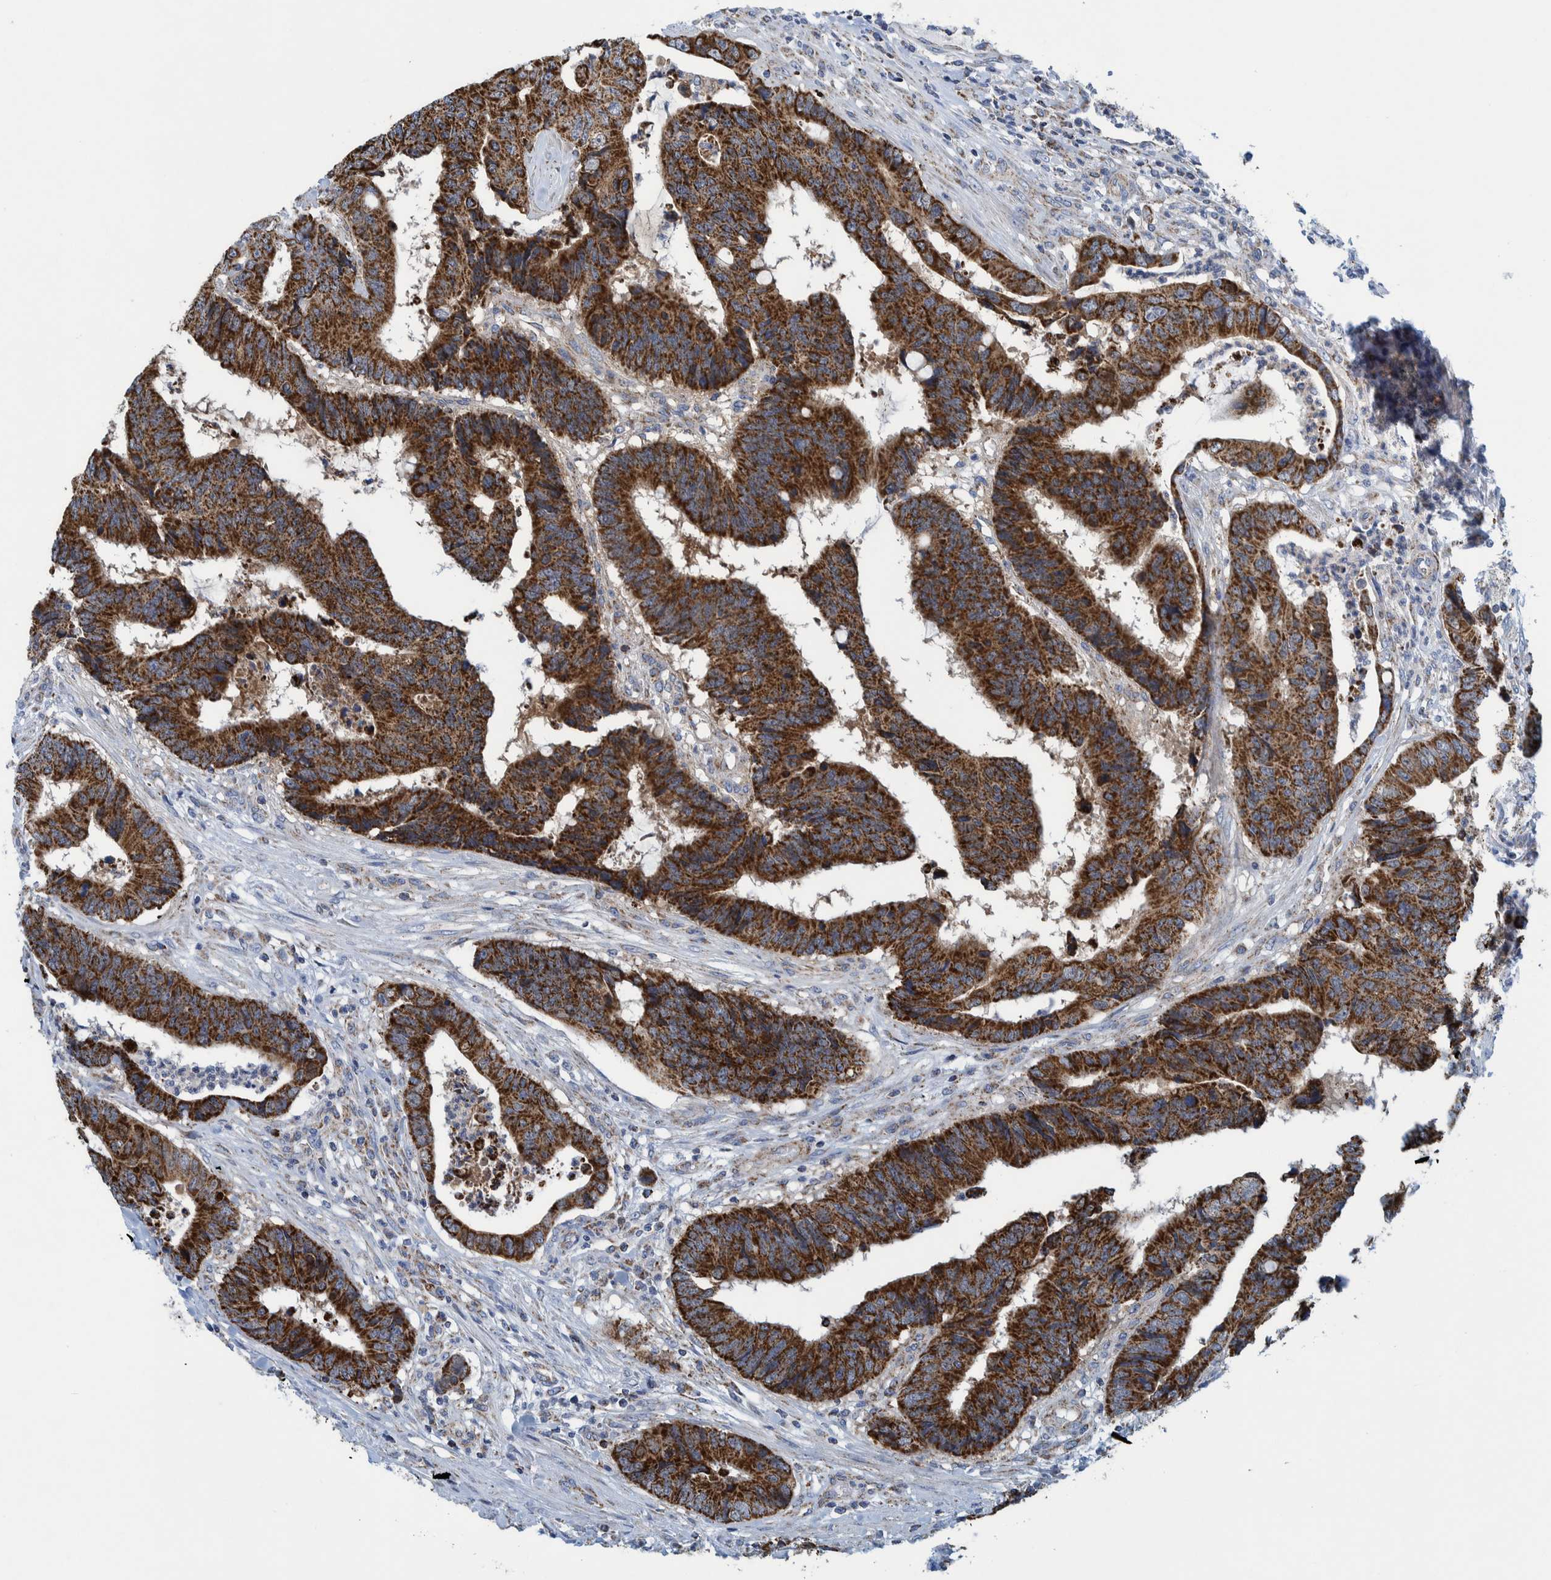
{"staining": {"intensity": "strong", "quantity": ">75%", "location": "cytoplasmic/membranous"}, "tissue": "colorectal cancer", "cell_type": "Tumor cells", "image_type": "cancer", "snomed": [{"axis": "morphology", "description": "Adenocarcinoma, NOS"}, {"axis": "topography", "description": "Rectum"}], "caption": "Immunohistochemical staining of colorectal adenocarcinoma shows strong cytoplasmic/membranous protein positivity in about >75% of tumor cells. (IHC, brightfield microscopy, high magnification).", "gene": "MRPS7", "patient": {"sex": "male", "age": 84}}